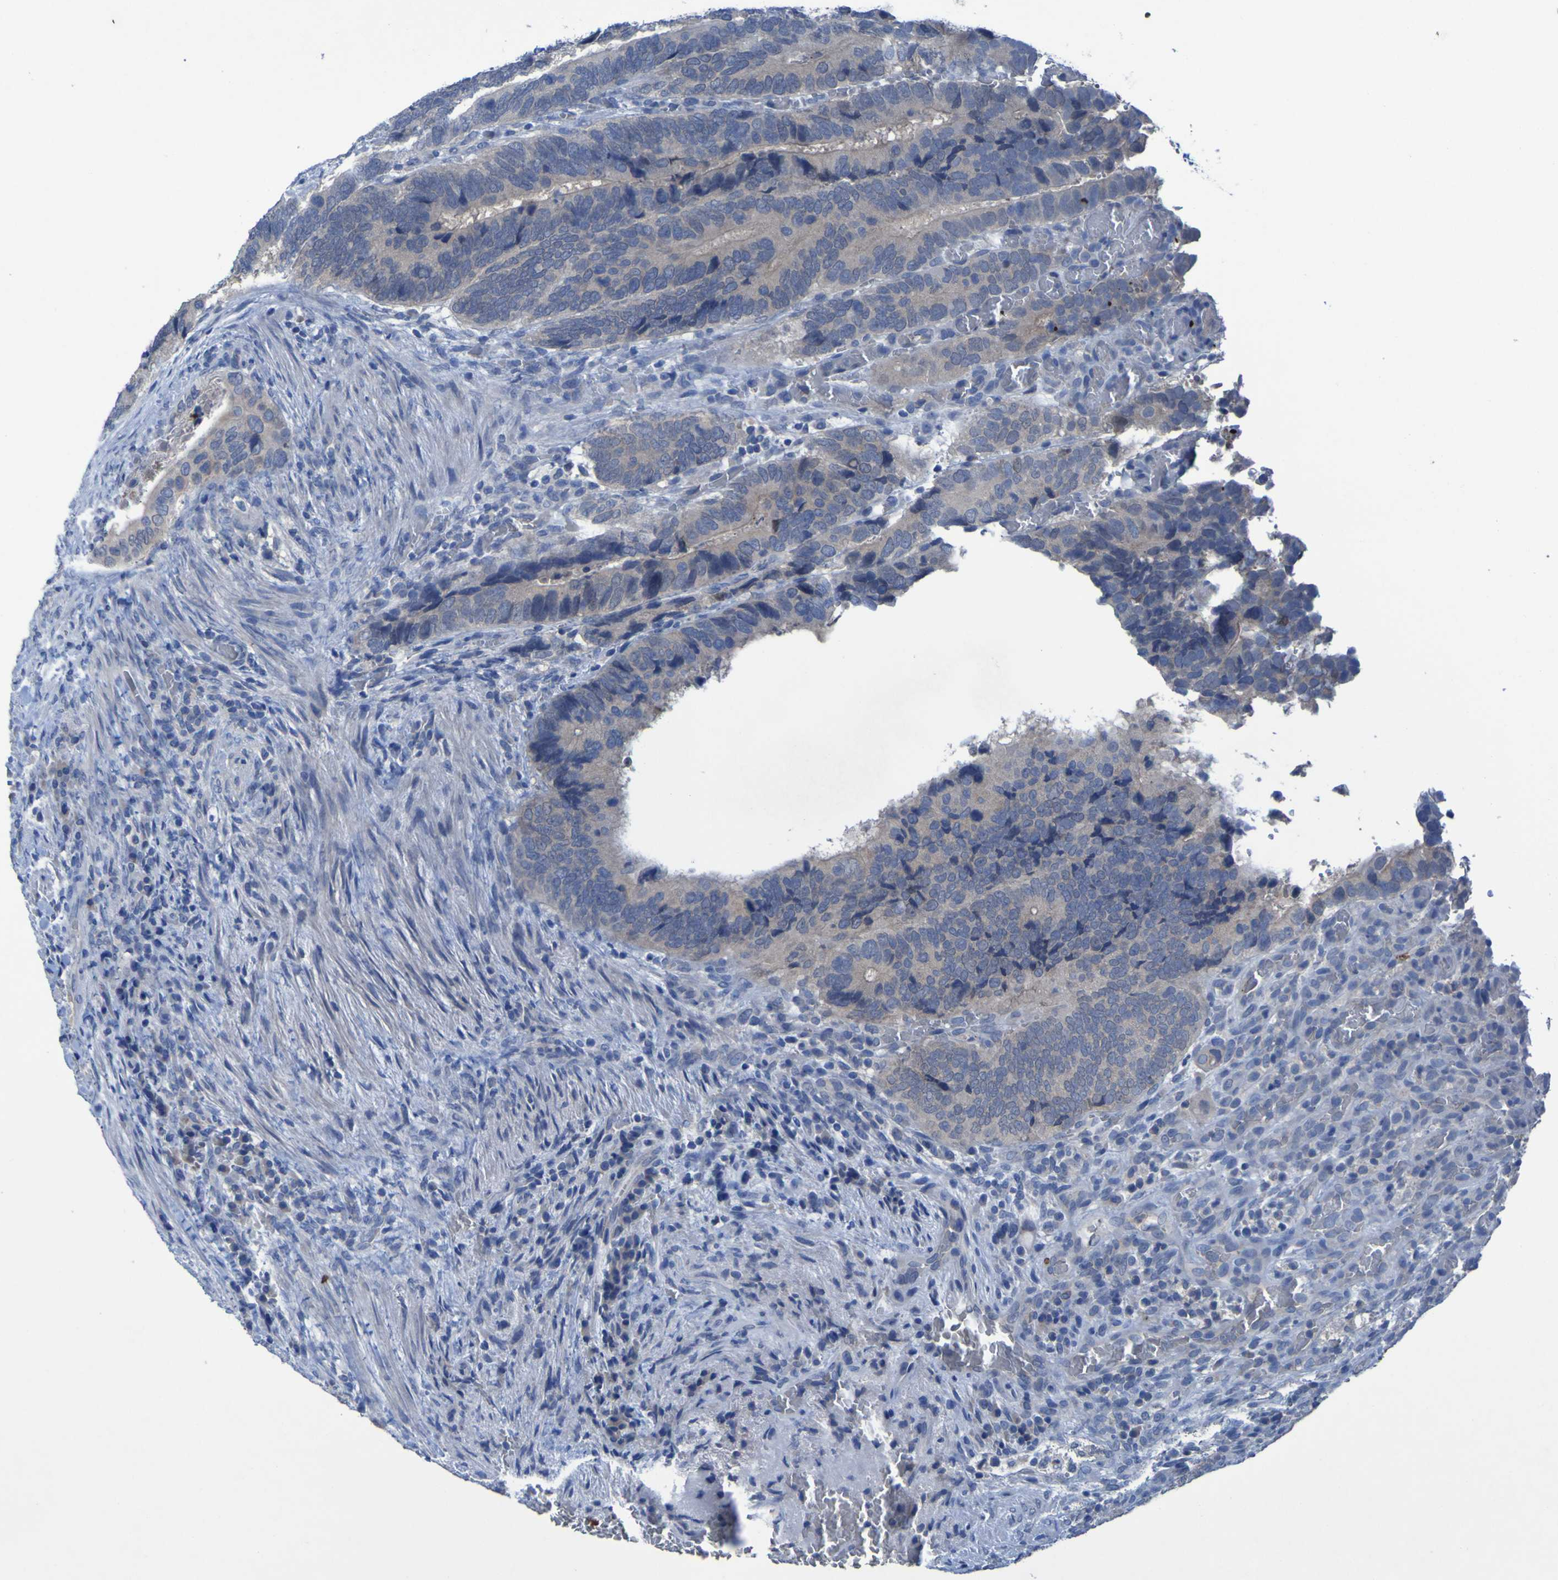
{"staining": {"intensity": "negative", "quantity": "none", "location": "none"}, "tissue": "colorectal cancer", "cell_type": "Tumor cells", "image_type": "cancer", "snomed": [{"axis": "morphology", "description": "Adenocarcinoma, NOS"}, {"axis": "topography", "description": "Colon"}], "caption": "High magnification brightfield microscopy of colorectal adenocarcinoma stained with DAB (brown) and counterstained with hematoxylin (blue): tumor cells show no significant positivity.", "gene": "SGK2", "patient": {"sex": "male", "age": 72}}